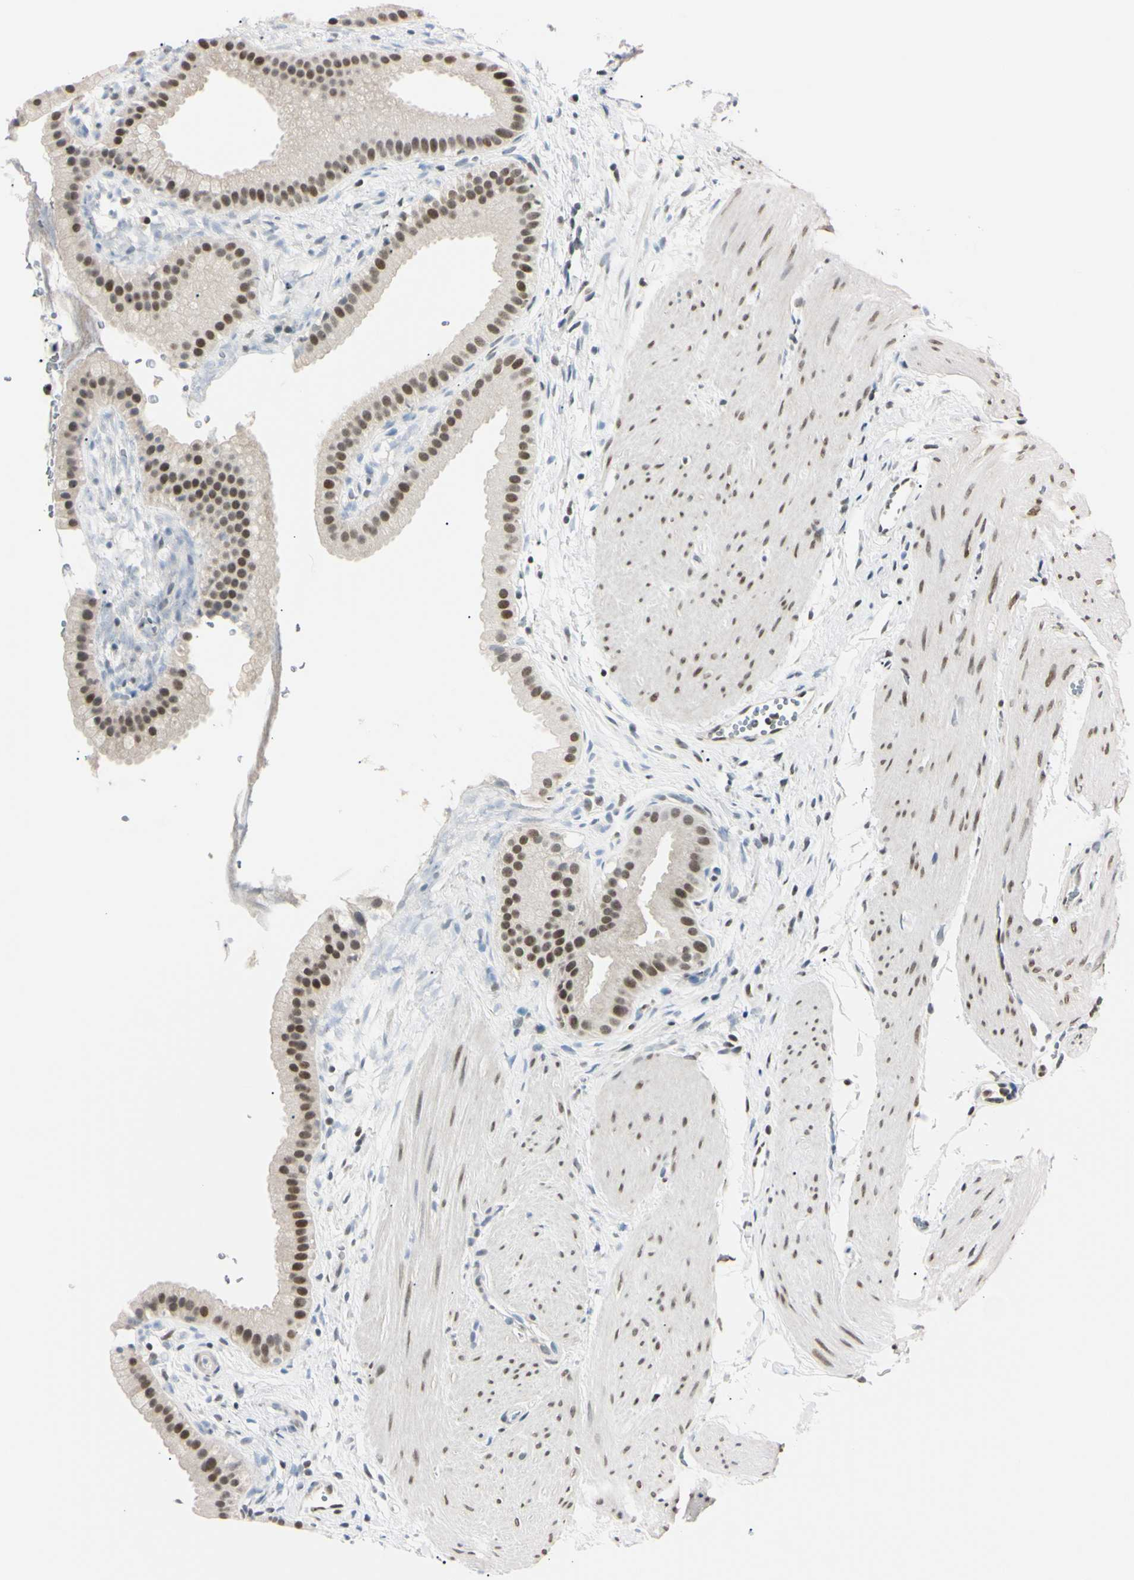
{"staining": {"intensity": "moderate", "quantity": ">75%", "location": "nuclear"}, "tissue": "gallbladder", "cell_type": "Glandular cells", "image_type": "normal", "snomed": [{"axis": "morphology", "description": "Normal tissue, NOS"}, {"axis": "topography", "description": "Gallbladder"}], "caption": "Gallbladder stained with DAB IHC shows medium levels of moderate nuclear expression in approximately >75% of glandular cells.", "gene": "C1orf174", "patient": {"sex": "female", "age": 64}}